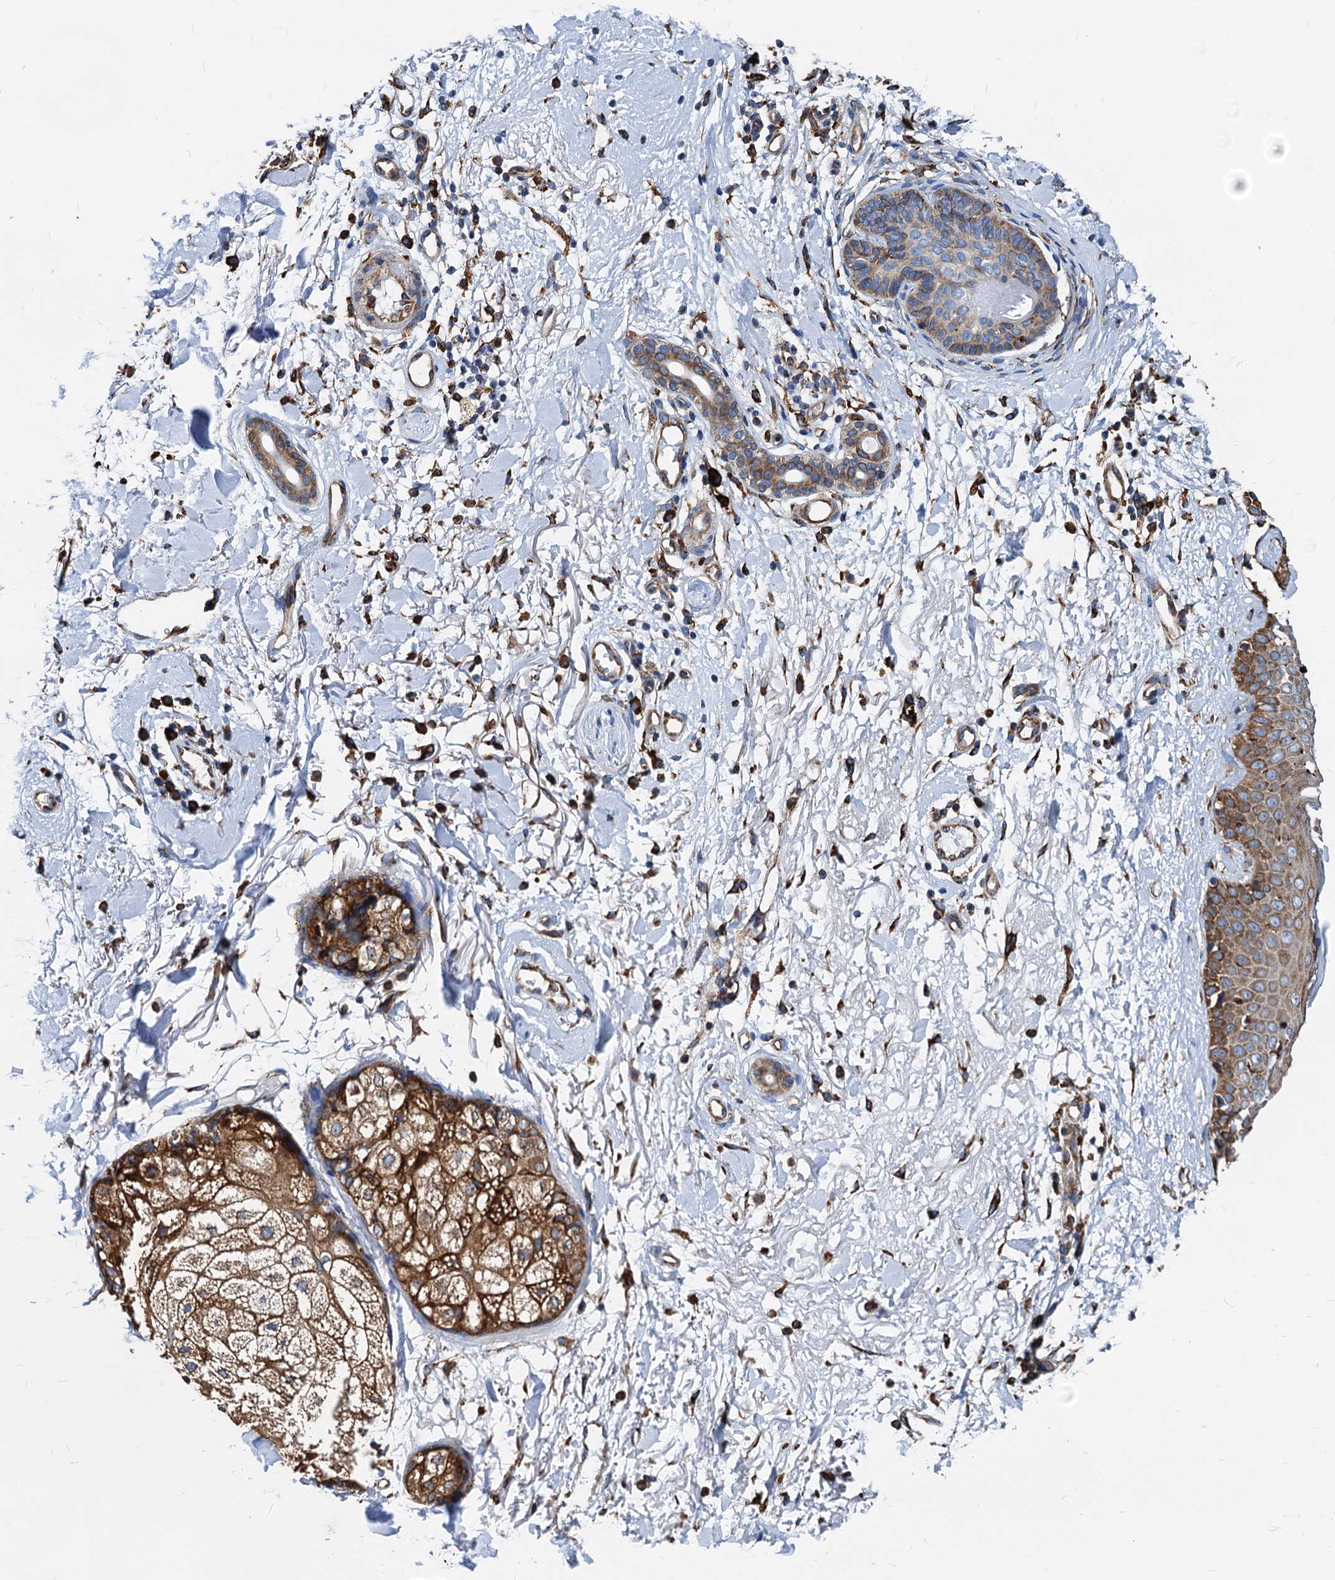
{"staining": {"intensity": "moderate", "quantity": ">75%", "location": "cytoplasmic/membranous"}, "tissue": "skin cancer", "cell_type": "Tumor cells", "image_type": "cancer", "snomed": [{"axis": "morphology", "description": "Basal cell carcinoma"}, {"axis": "topography", "description": "Skin"}], "caption": "Immunohistochemical staining of basal cell carcinoma (skin) exhibits medium levels of moderate cytoplasmic/membranous positivity in approximately >75% of tumor cells.", "gene": "HSPA5", "patient": {"sex": "male", "age": 85}}